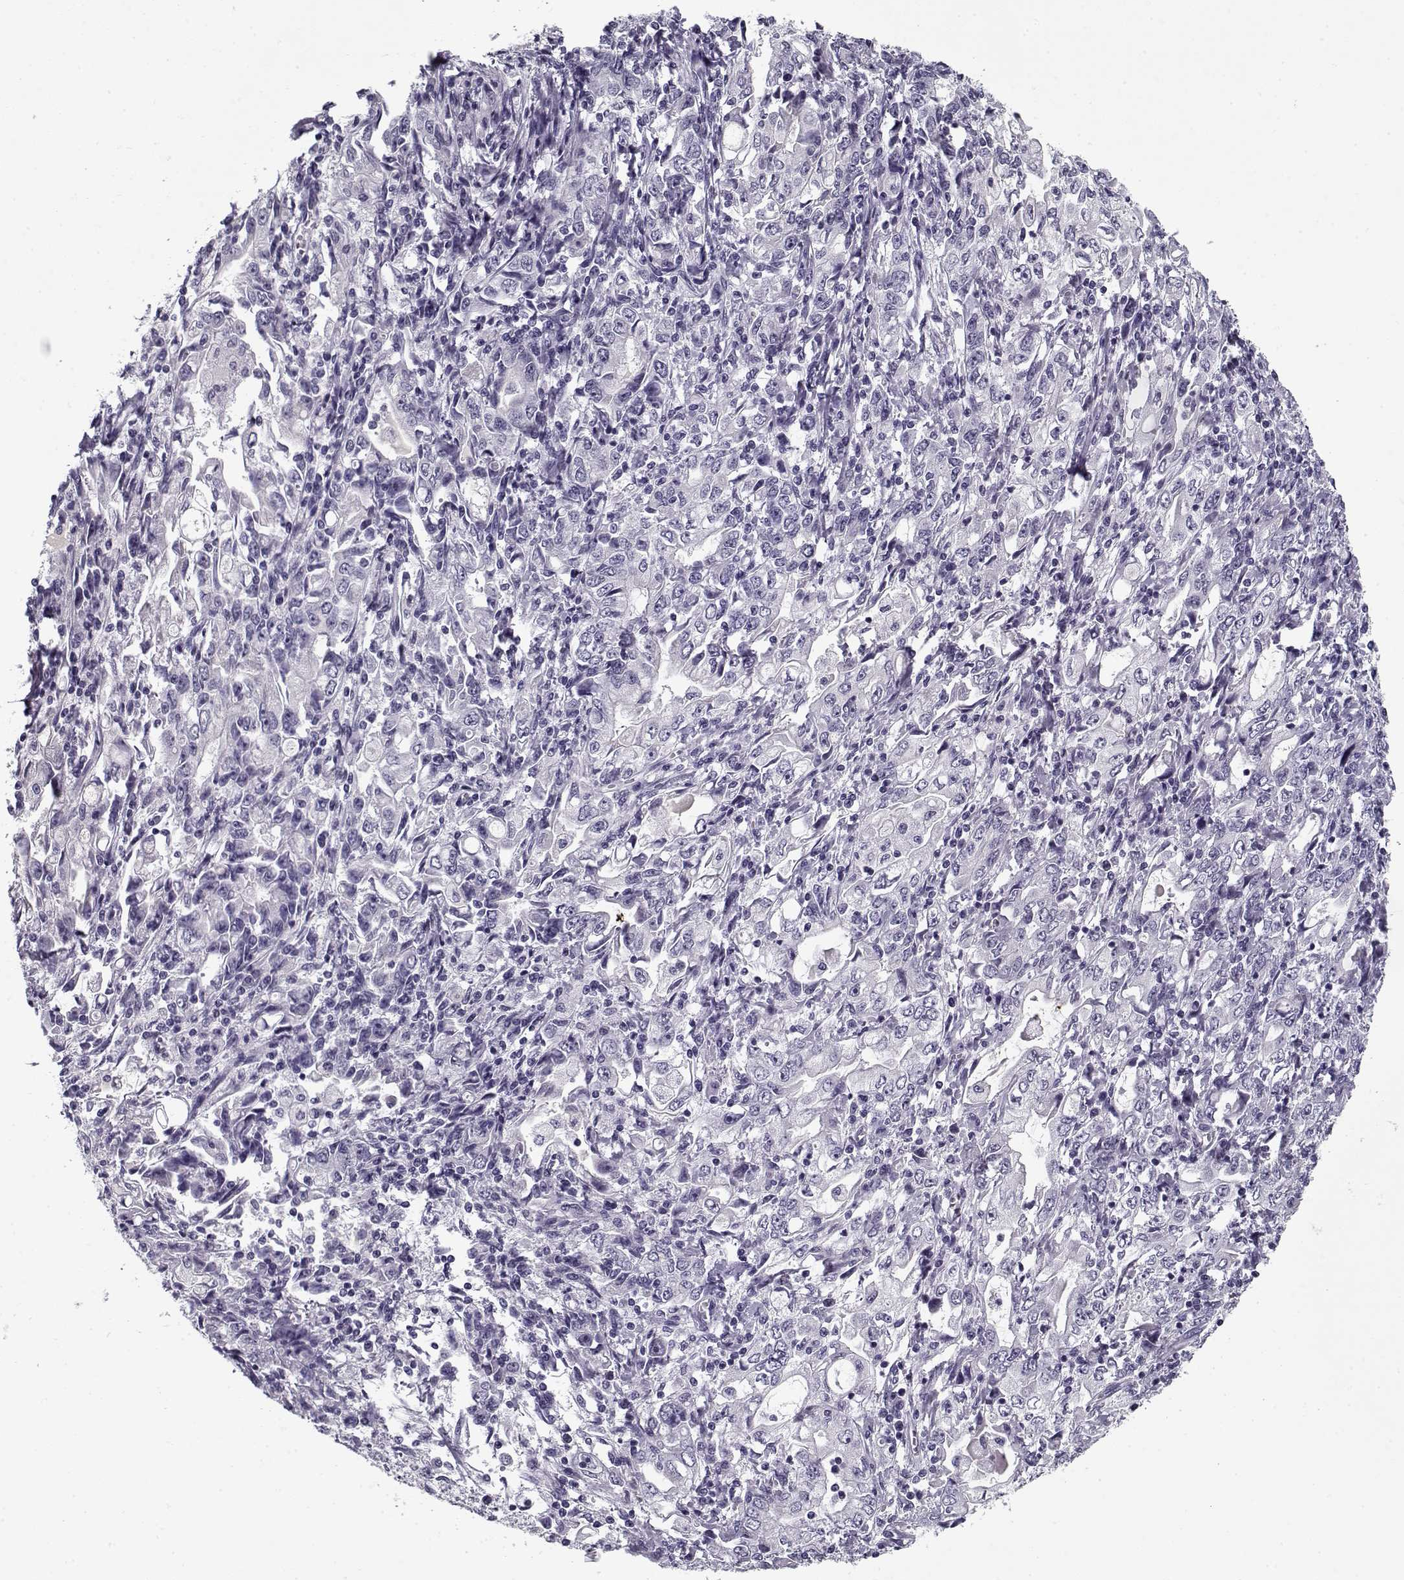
{"staining": {"intensity": "negative", "quantity": "none", "location": "none"}, "tissue": "stomach cancer", "cell_type": "Tumor cells", "image_type": "cancer", "snomed": [{"axis": "morphology", "description": "Adenocarcinoma, NOS"}, {"axis": "topography", "description": "Stomach, lower"}], "caption": "Protein analysis of stomach cancer reveals no significant expression in tumor cells. (DAB immunohistochemistry (IHC) visualized using brightfield microscopy, high magnification).", "gene": "SPACA9", "patient": {"sex": "female", "age": 72}}